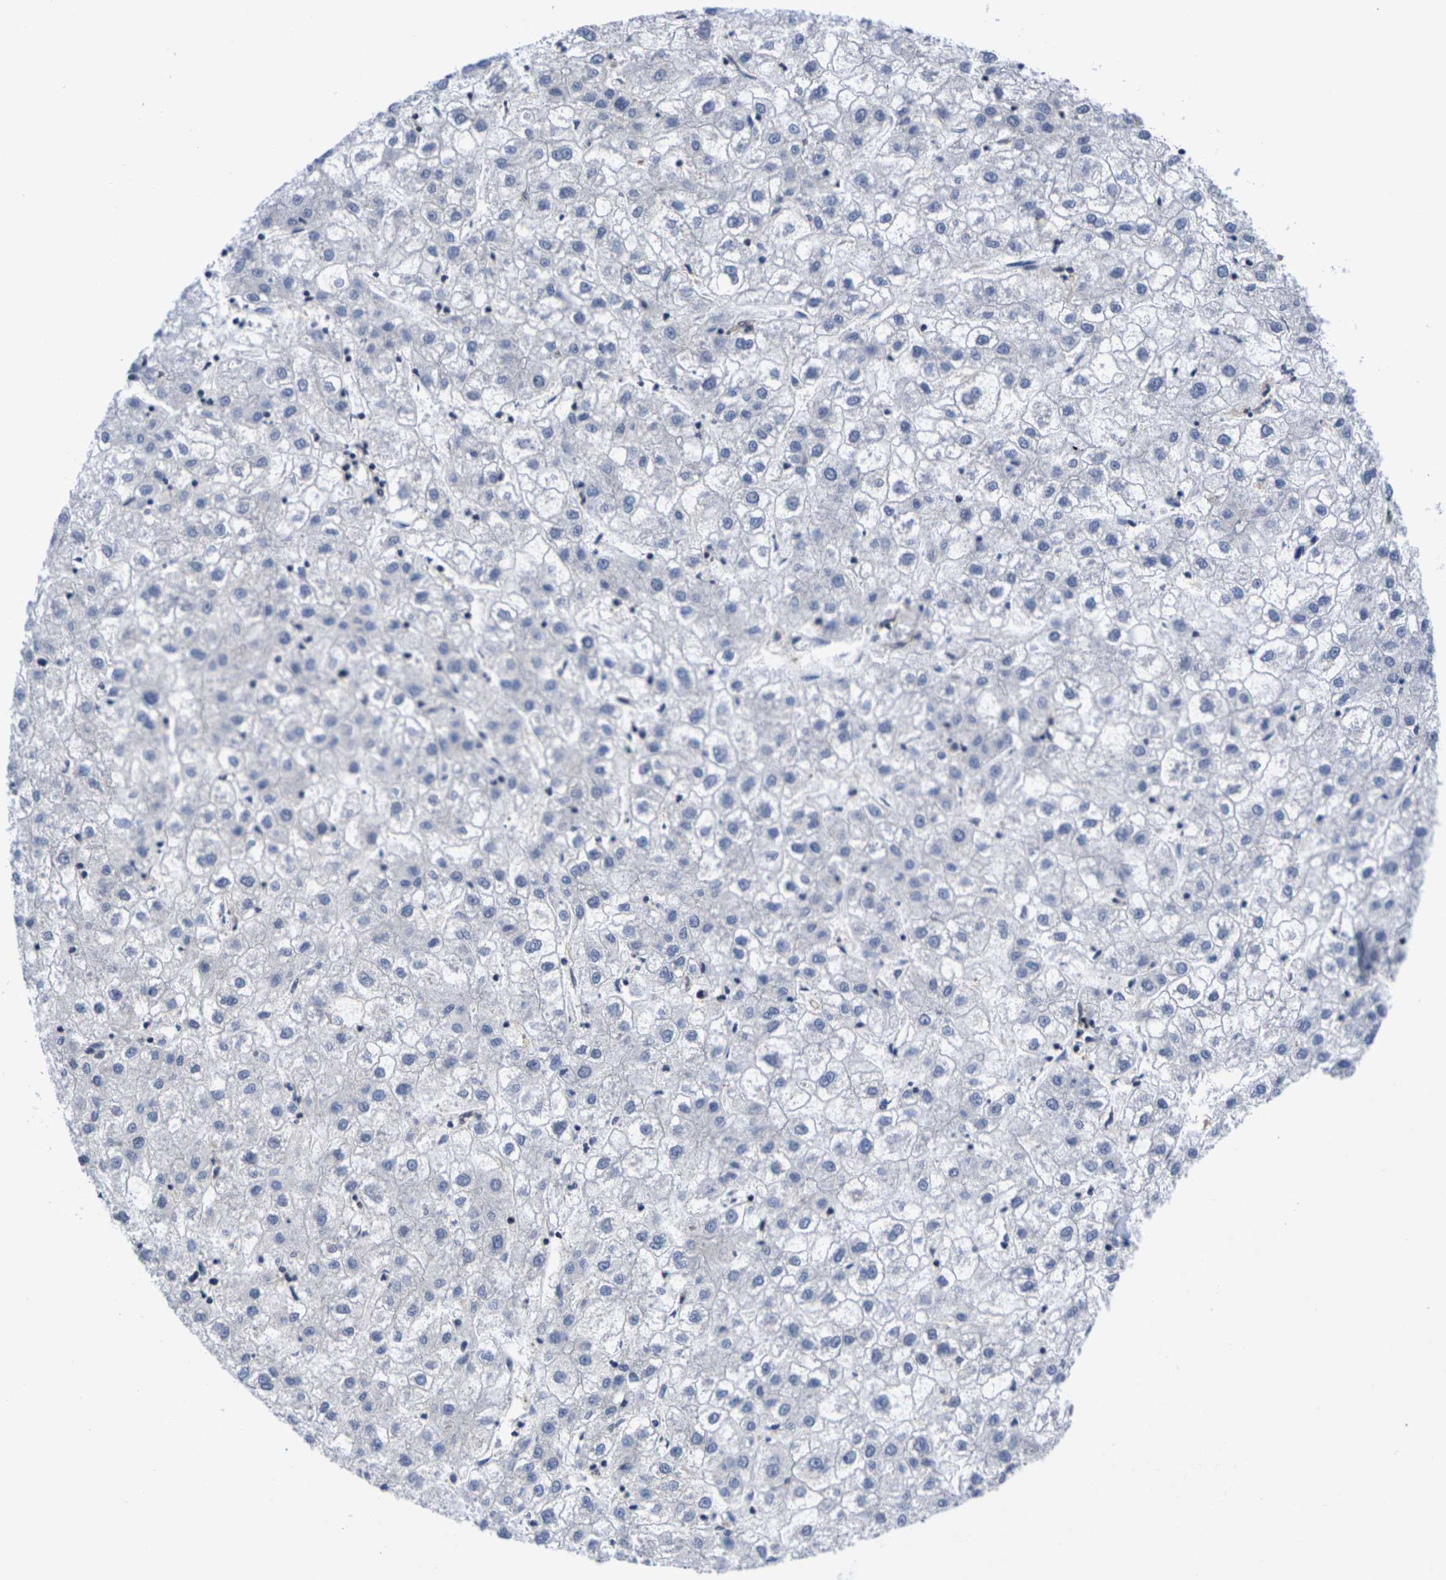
{"staining": {"intensity": "negative", "quantity": "none", "location": "none"}, "tissue": "liver cancer", "cell_type": "Tumor cells", "image_type": "cancer", "snomed": [{"axis": "morphology", "description": "Carcinoma, Hepatocellular, NOS"}, {"axis": "topography", "description": "Liver"}], "caption": "Tumor cells are negative for brown protein staining in liver cancer (hepatocellular carcinoma). The staining is performed using DAB (3,3'-diaminobenzidine) brown chromogen with nuclei counter-stained in using hematoxylin.", "gene": "IKZF1", "patient": {"sex": "male", "age": 72}}